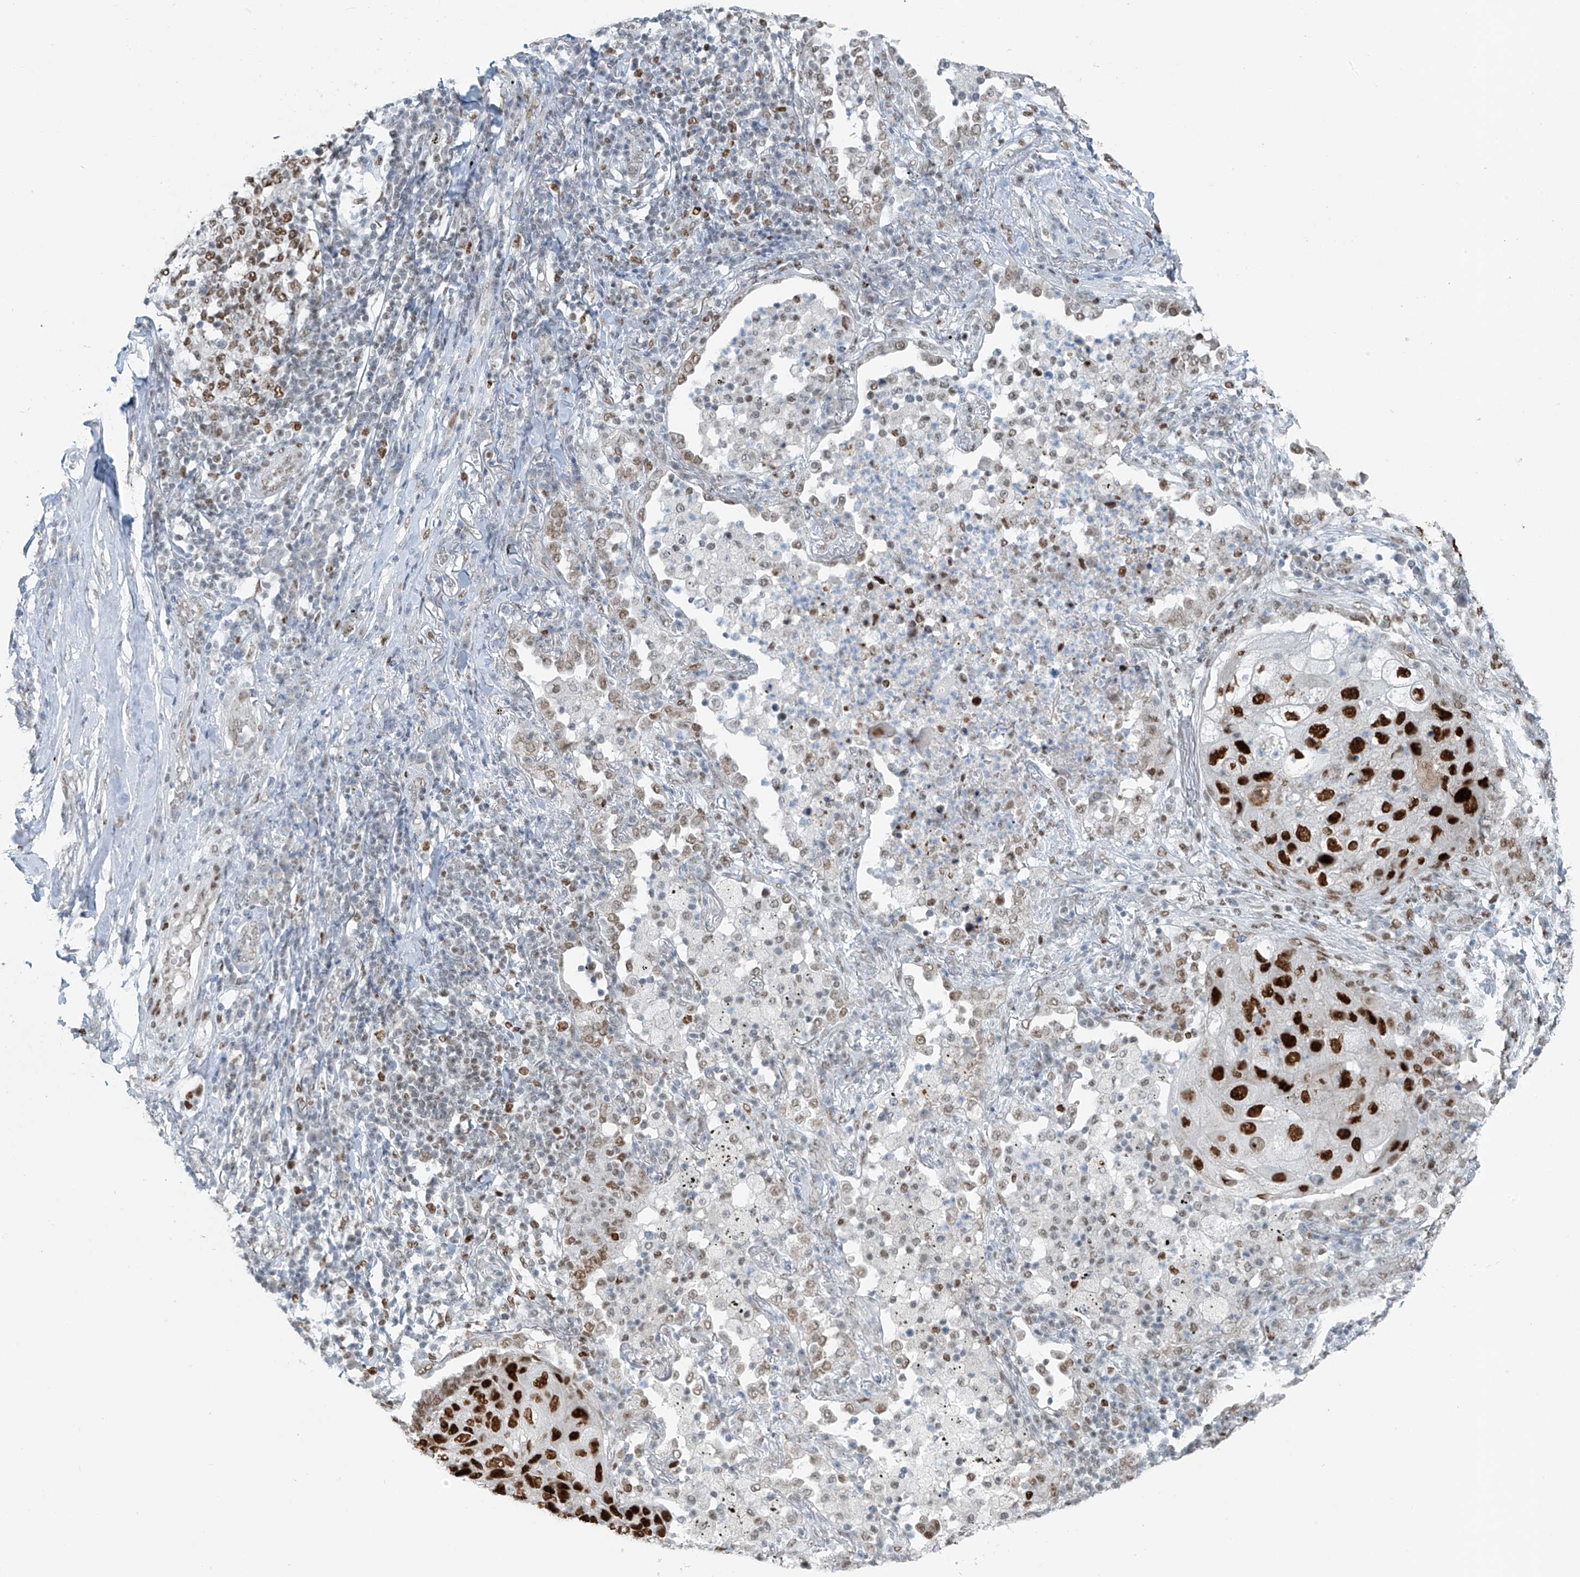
{"staining": {"intensity": "strong", "quantity": ">75%", "location": "nuclear"}, "tissue": "lung cancer", "cell_type": "Tumor cells", "image_type": "cancer", "snomed": [{"axis": "morphology", "description": "Squamous cell carcinoma, NOS"}, {"axis": "topography", "description": "Lung"}], "caption": "Immunohistochemical staining of human lung cancer (squamous cell carcinoma) demonstrates strong nuclear protein expression in about >75% of tumor cells.", "gene": "WRNIP1", "patient": {"sex": "female", "age": 63}}